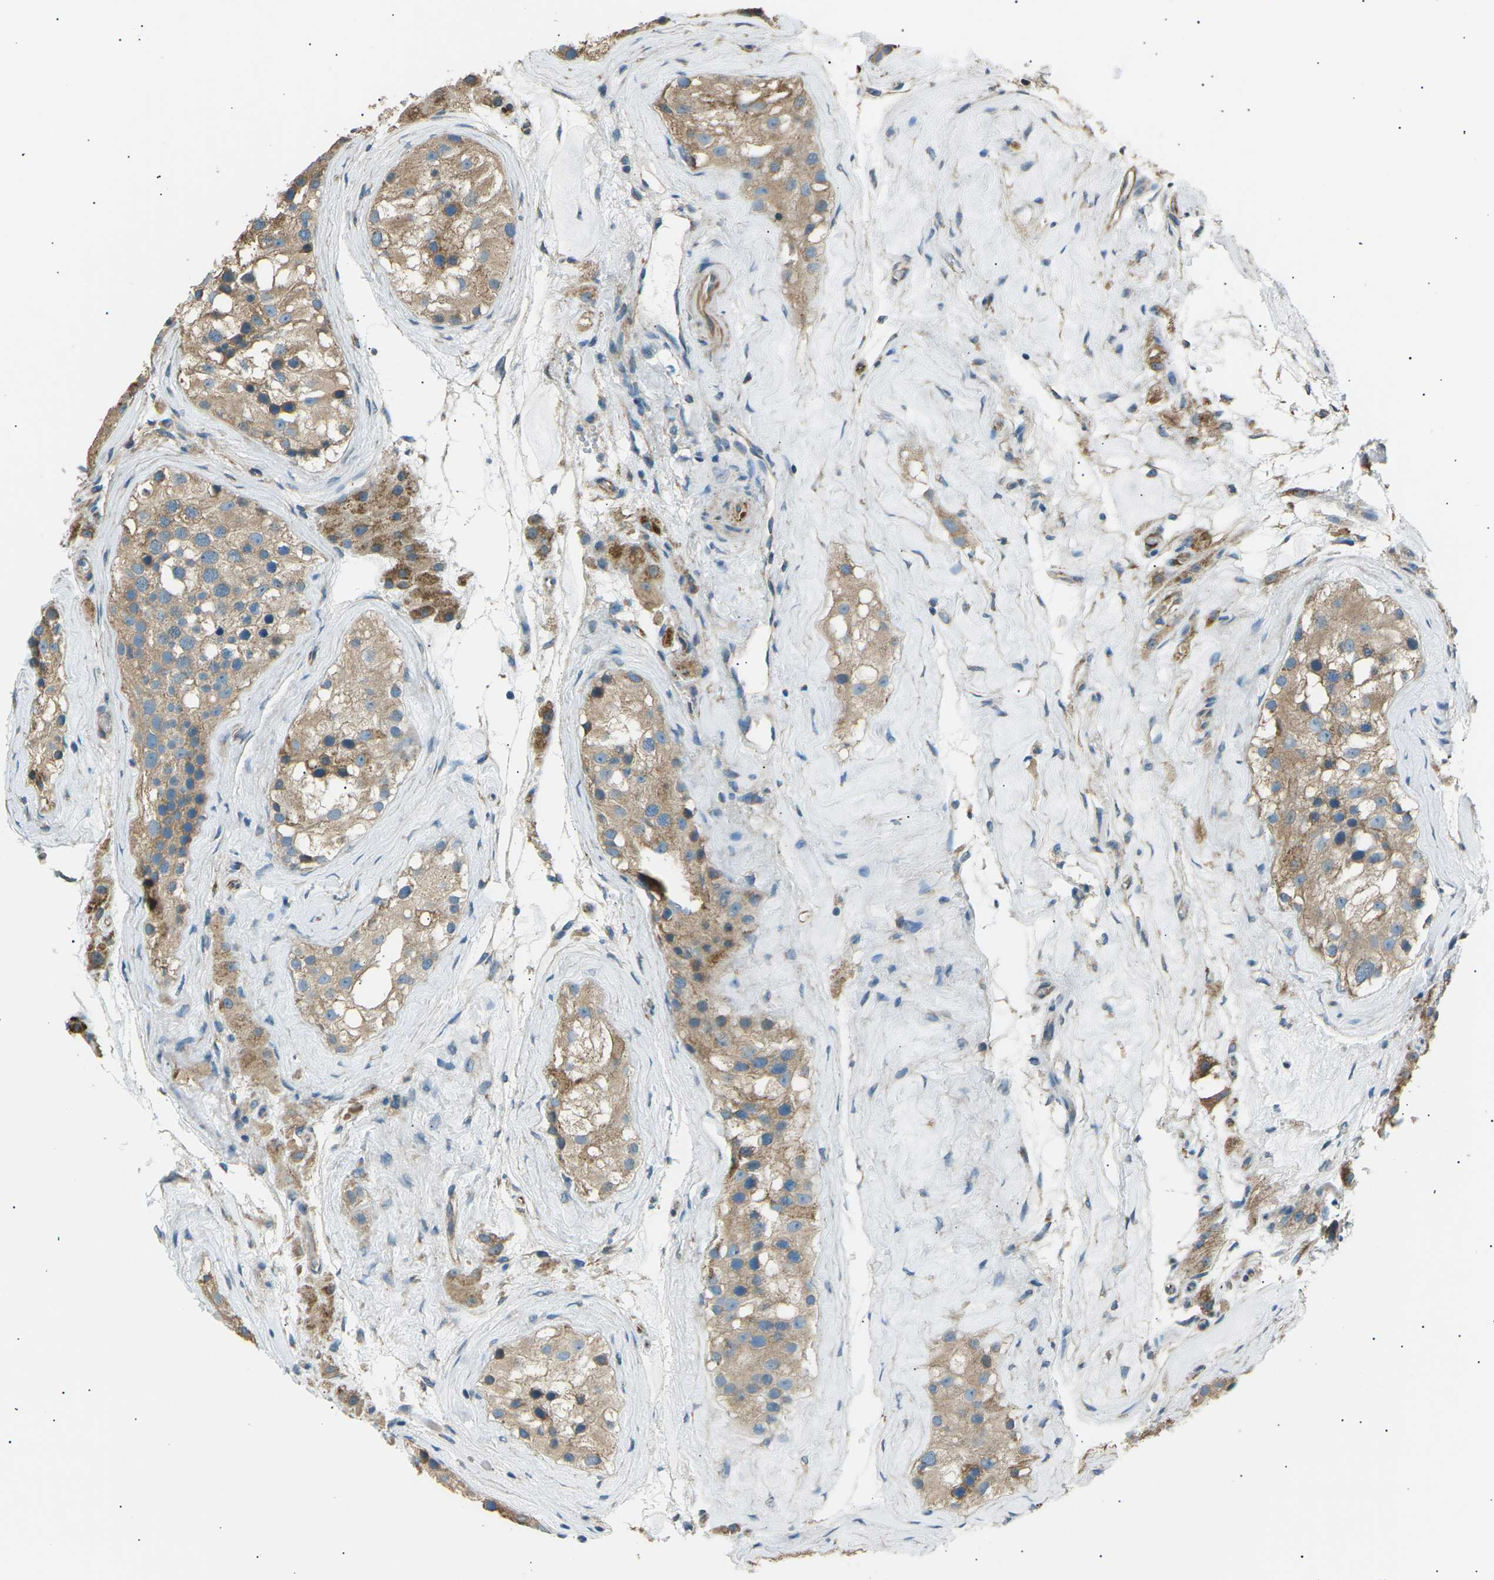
{"staining": {"intensity": "moderate", "quantity": ">75%", "location": "cytoplasmic/membranous"}, "tissue": "testis", "cell_type": "Cells in seminiferous ducts", "image_type": "normal", "snomed": [{"axis": "morphology", "description": "Normal tissue, NOS"}, {"axis": "morphology", "description": "Seminoma, NOS"}, {"axis": "topography", "description": "Testis"}], "caption": "IHC of unremarkable testis exhibits medium levels of moderate cytoplasmic/membranous expression in about >75% of cells in seminiferous ducts.", "gene": "SLK", "patient": {"sex": "male", "age": 71}}